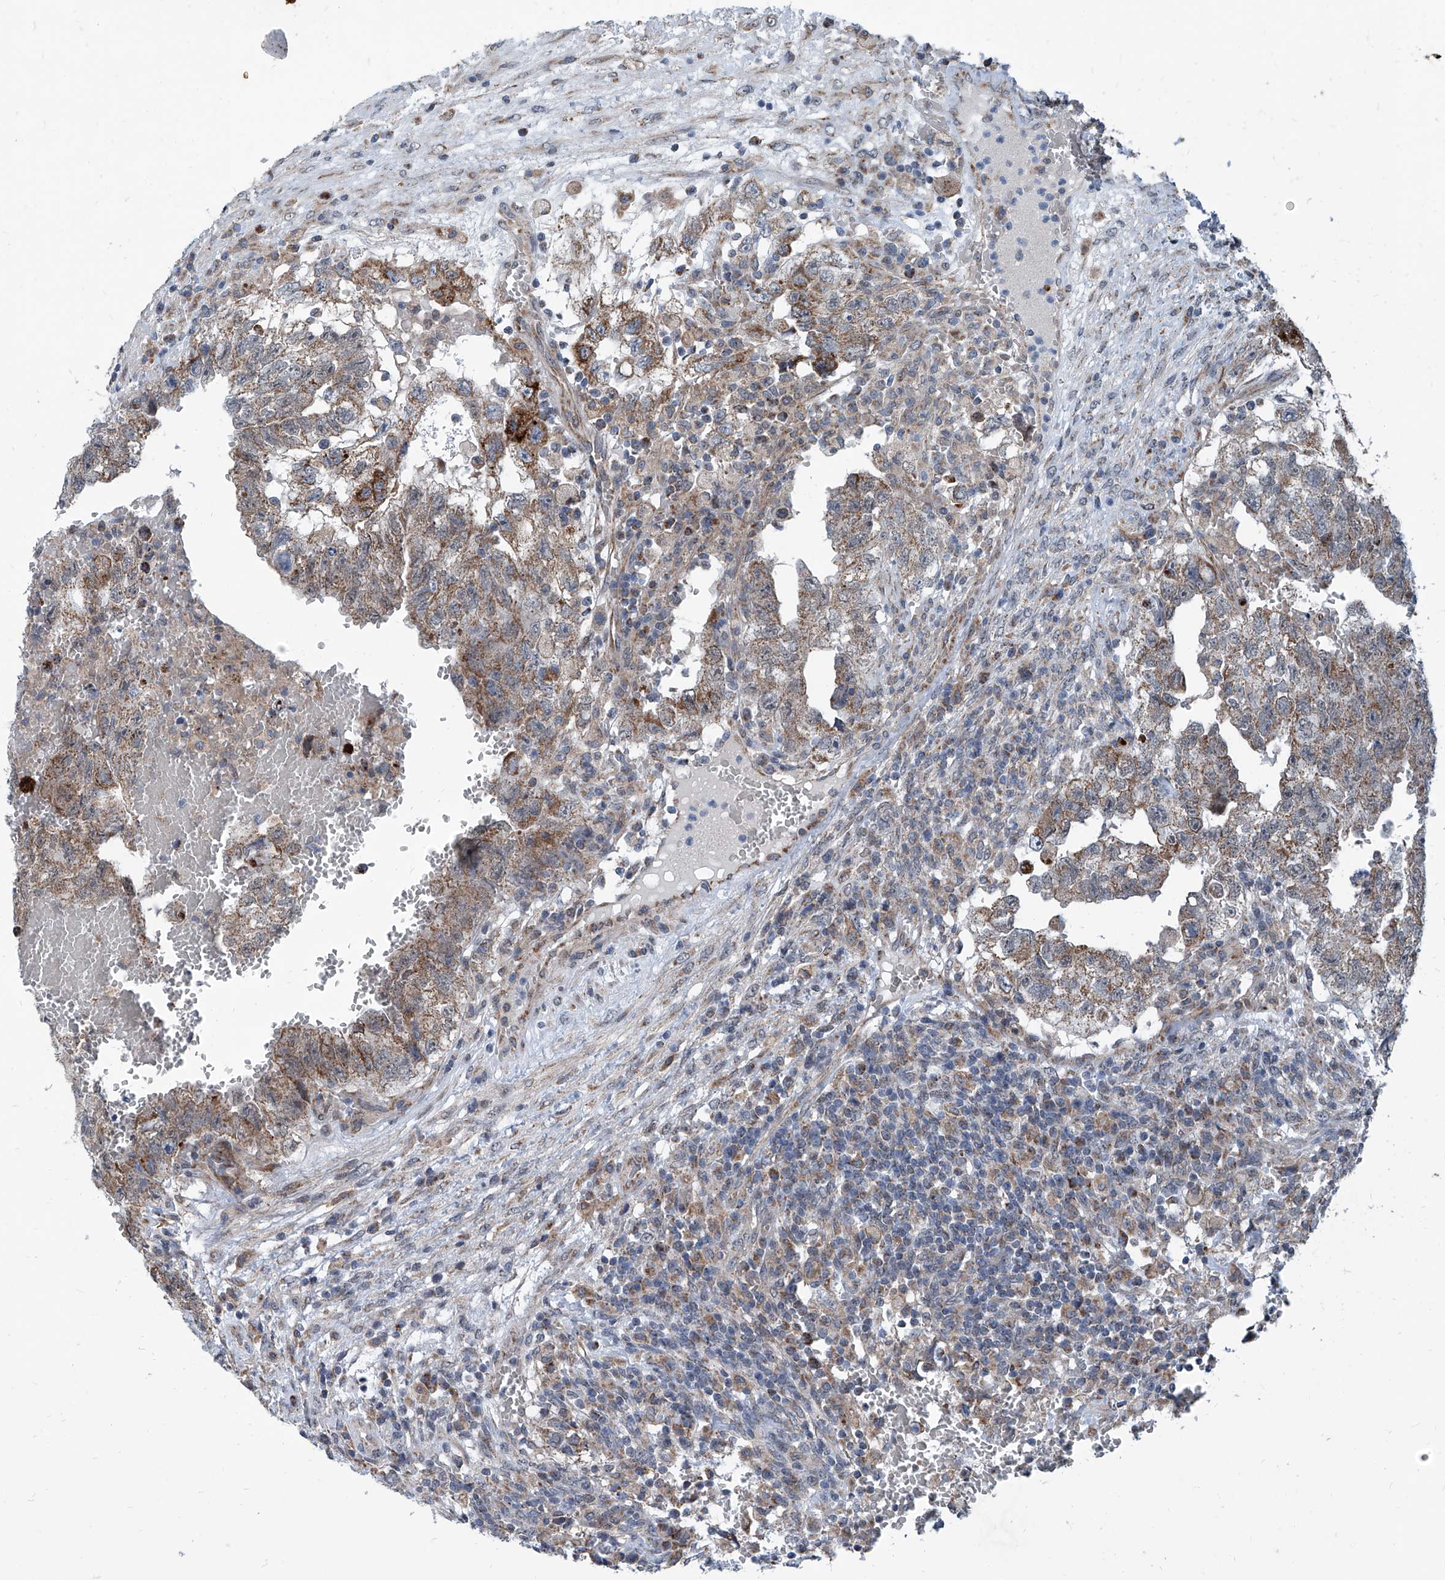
{"staining": {"intensity": "moderate", "quantity": ">75%", "location": "cytoplasmic/membranous"}, "tissue": "testis cancer", "cell_type": "Tumor cells", "image_type": "cancer", "snomed": [{"axis": "morphology", "description": "Carcinoma, Embryonal, NOS"}, {"axis": "topography", "description": "Testis"}], "caption": "A high-resolution photomicrograph shows immunohistochemistry (IHC) staining of testis embryonal carcinoma, which displays moderate cytoplasmic/membranous expression in about >75% of tumor cells.", "gene": "USP48", "patient": {"sex": "male", "age": 36}}